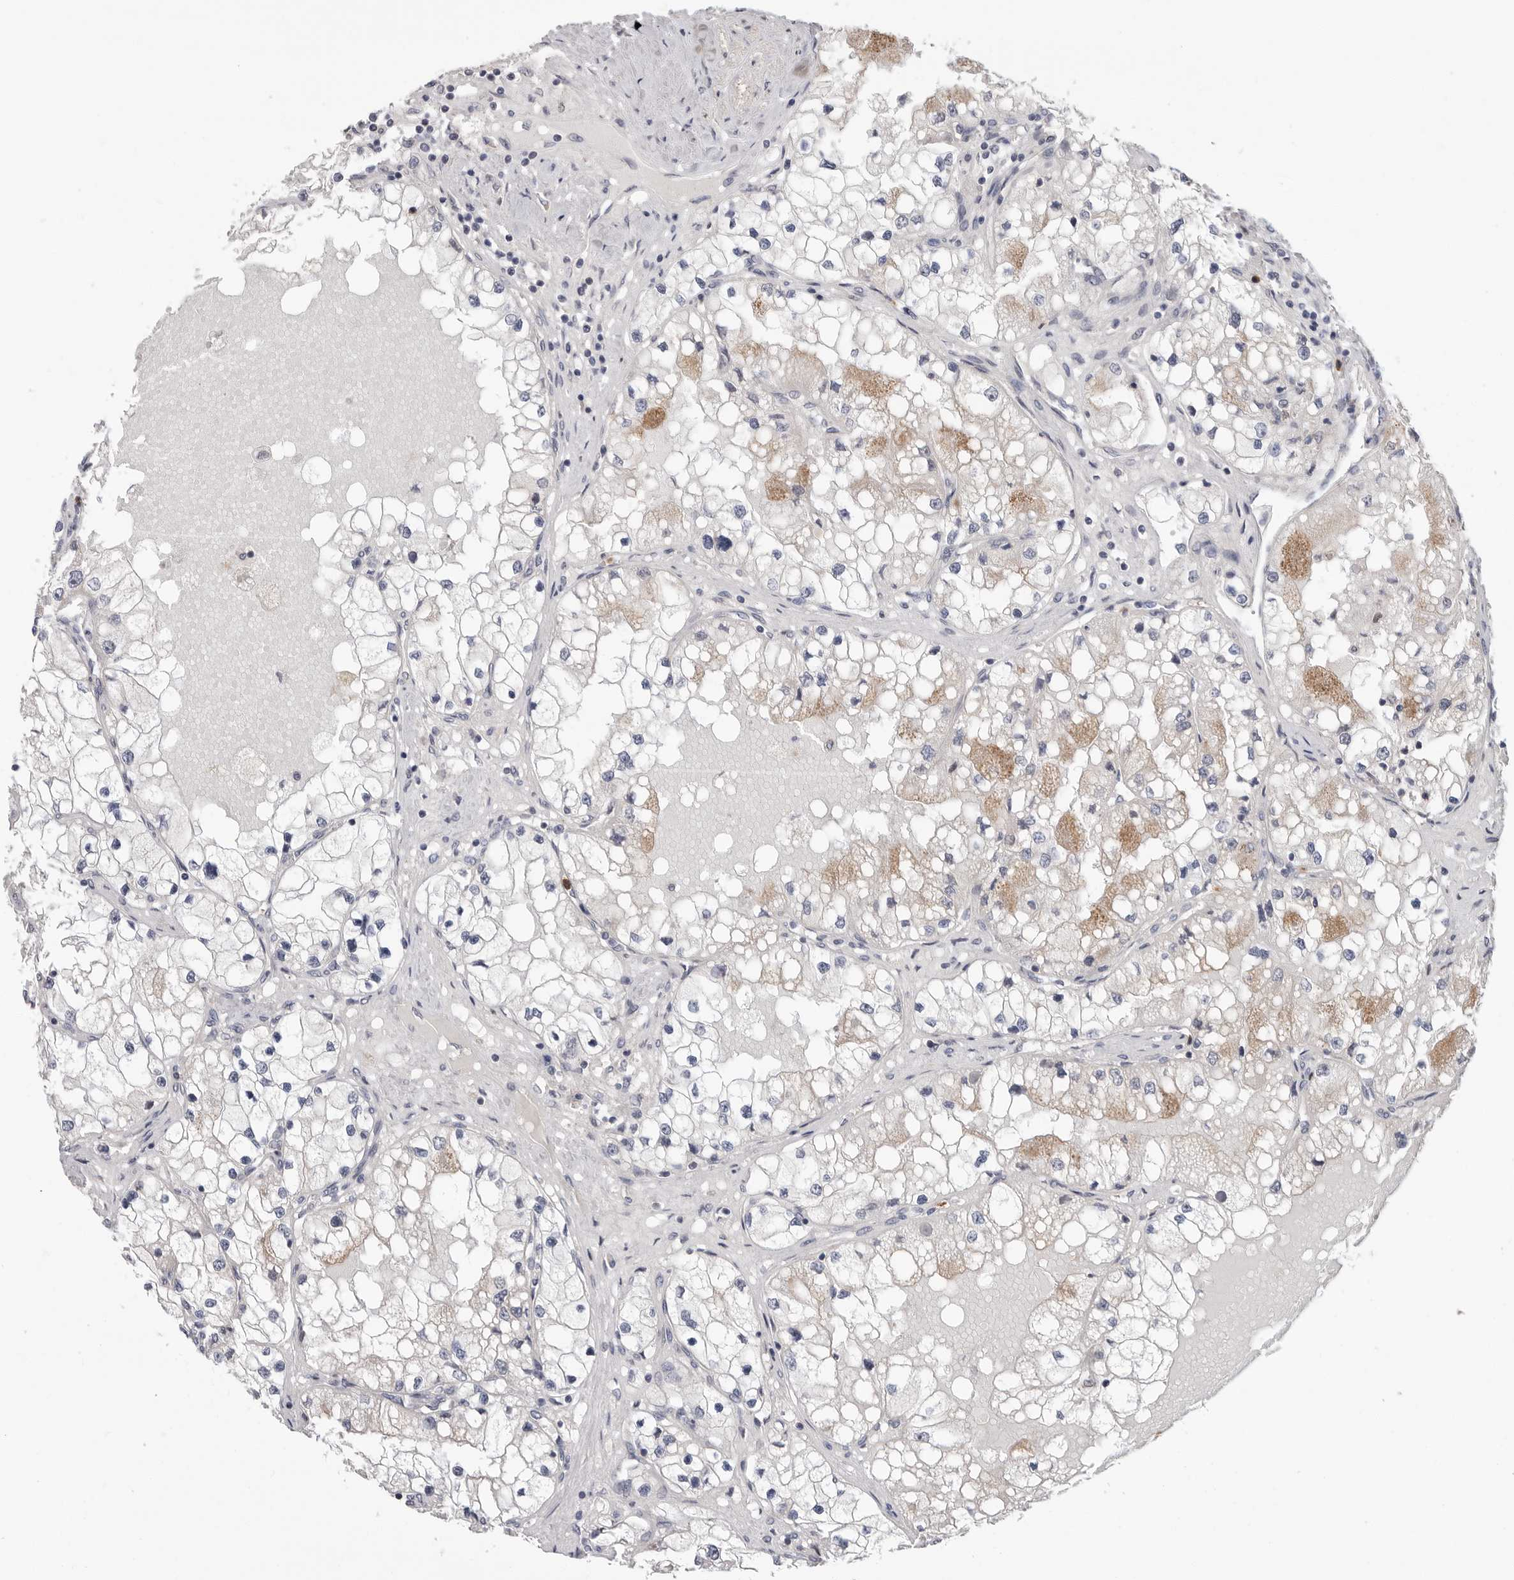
{"staining": {"intensity": "moderate", "quantity": "<25%", "location": "cytoplasmic/membranous"}, "tissue": "renal cancer", "cell_type": "Tumor cells", "image_type": "cancer", "snomed": [{"axis": "morphology", "description": "Adenocarcinoma, NOS"}, {"axis": "topography", "description": "Kidney"}], "caption": "Immunohistochemical staining of human renal cancer (adenocarcinoma) exhibits low levels of moderate cytoplasmic/membranous staining in approximately <25% of tumor cells.", "gene": "KLK5", "patient": {"sex": "male", "age": 68}}